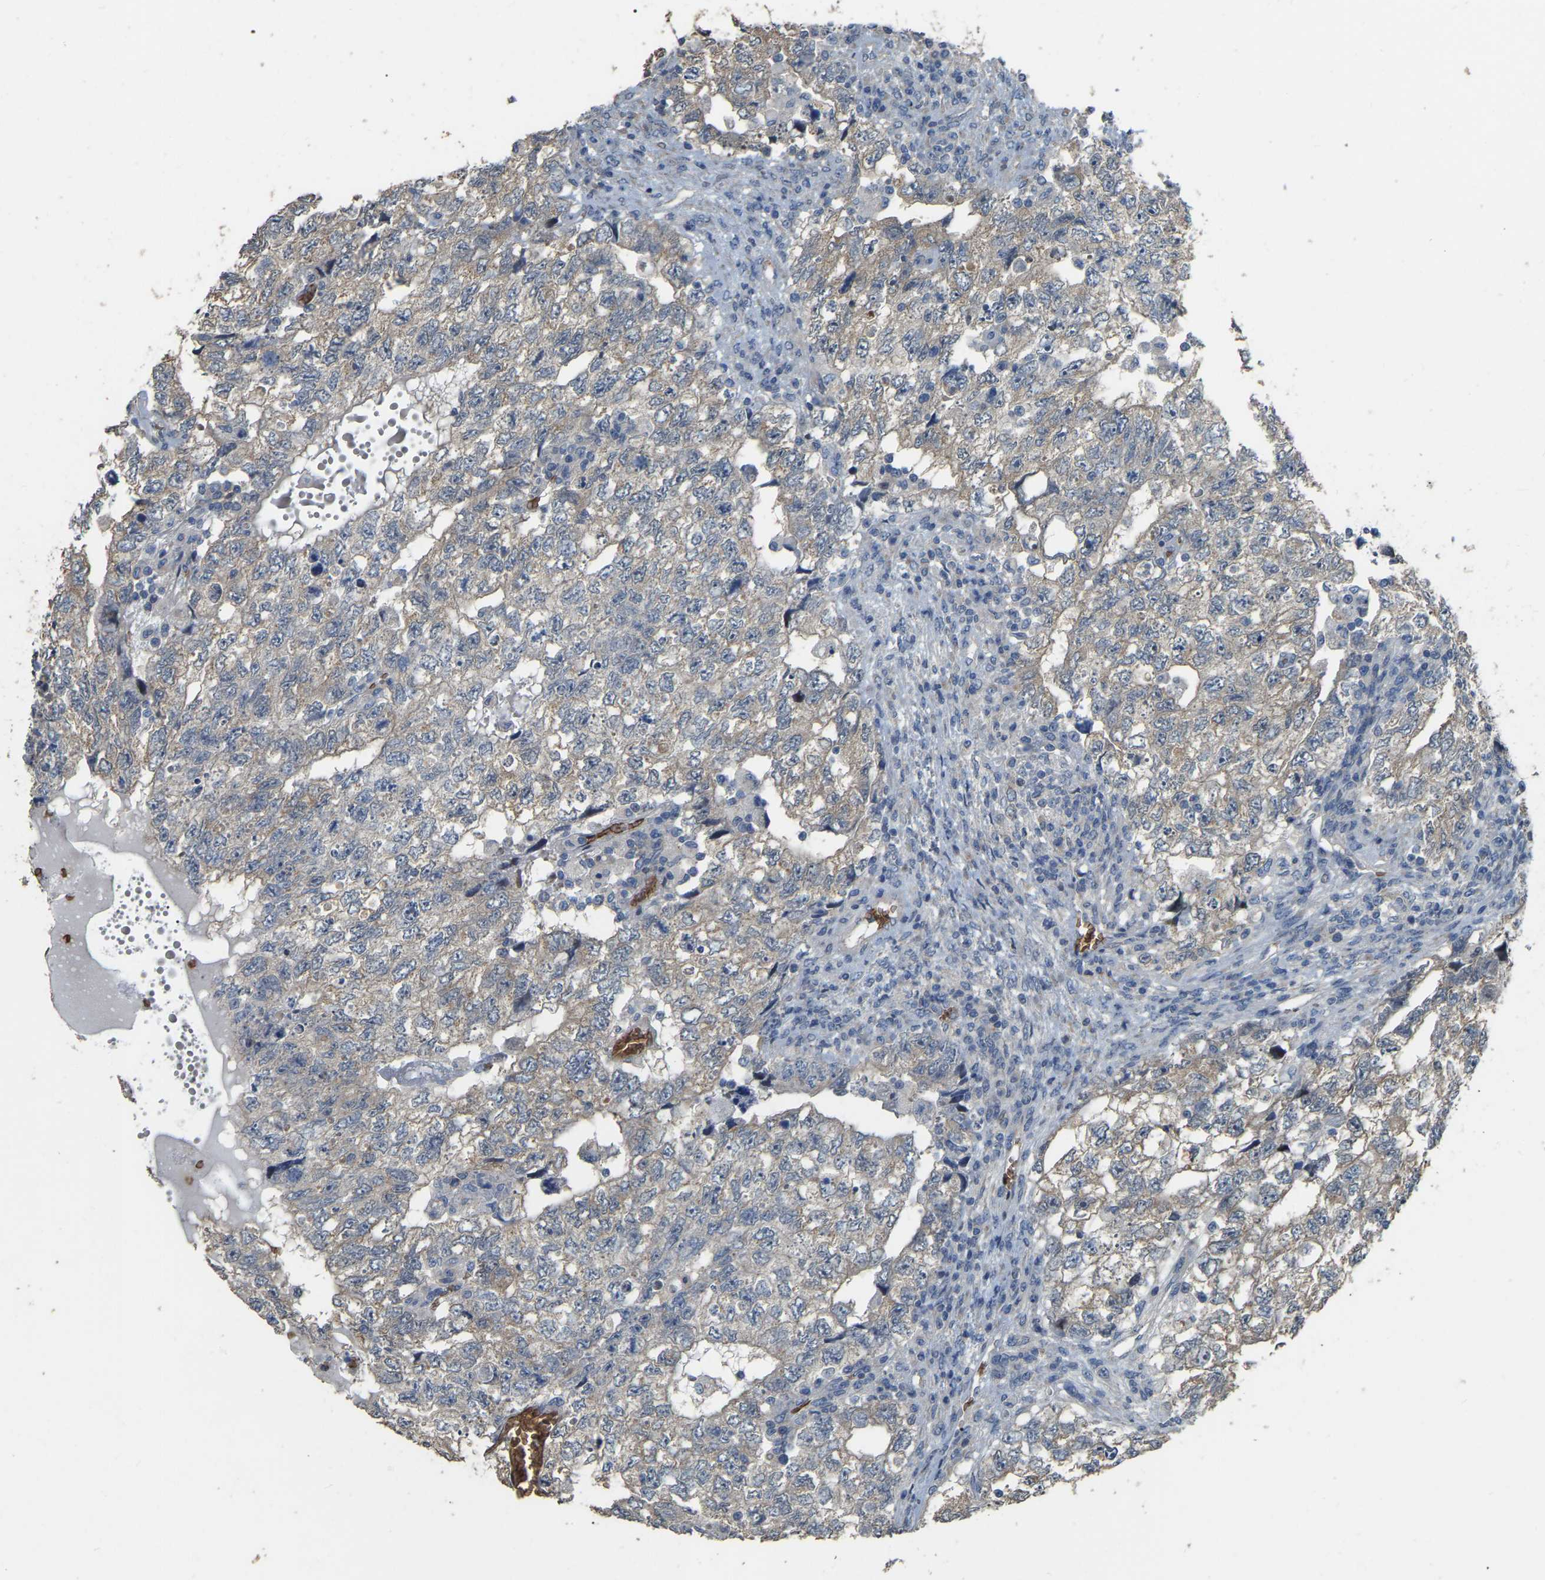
{"staining": {"intensity": "weak", "quantity": ">75%", "location": "cytoplasmic/membranous"}, "tissue": "testis cancer", "cell_type": "Tumor cells", "image_type": "cancer", "snomed": [{"axis": "morphology", "description": "Carcinoma, Embryonal, NOS"}, {"axis": "topography", "description": "Testis"}], "caption": "An immunohistochemistry histopathology image of neoplastic tissue is shown. Protein staining in brown highlights weak cytoplasmic/membranous positivity in testis cancer (embryonal carcinoma) within tumor cells.", "gene": "CFAP298", "patient": {"sex": "male", "age": 36}}